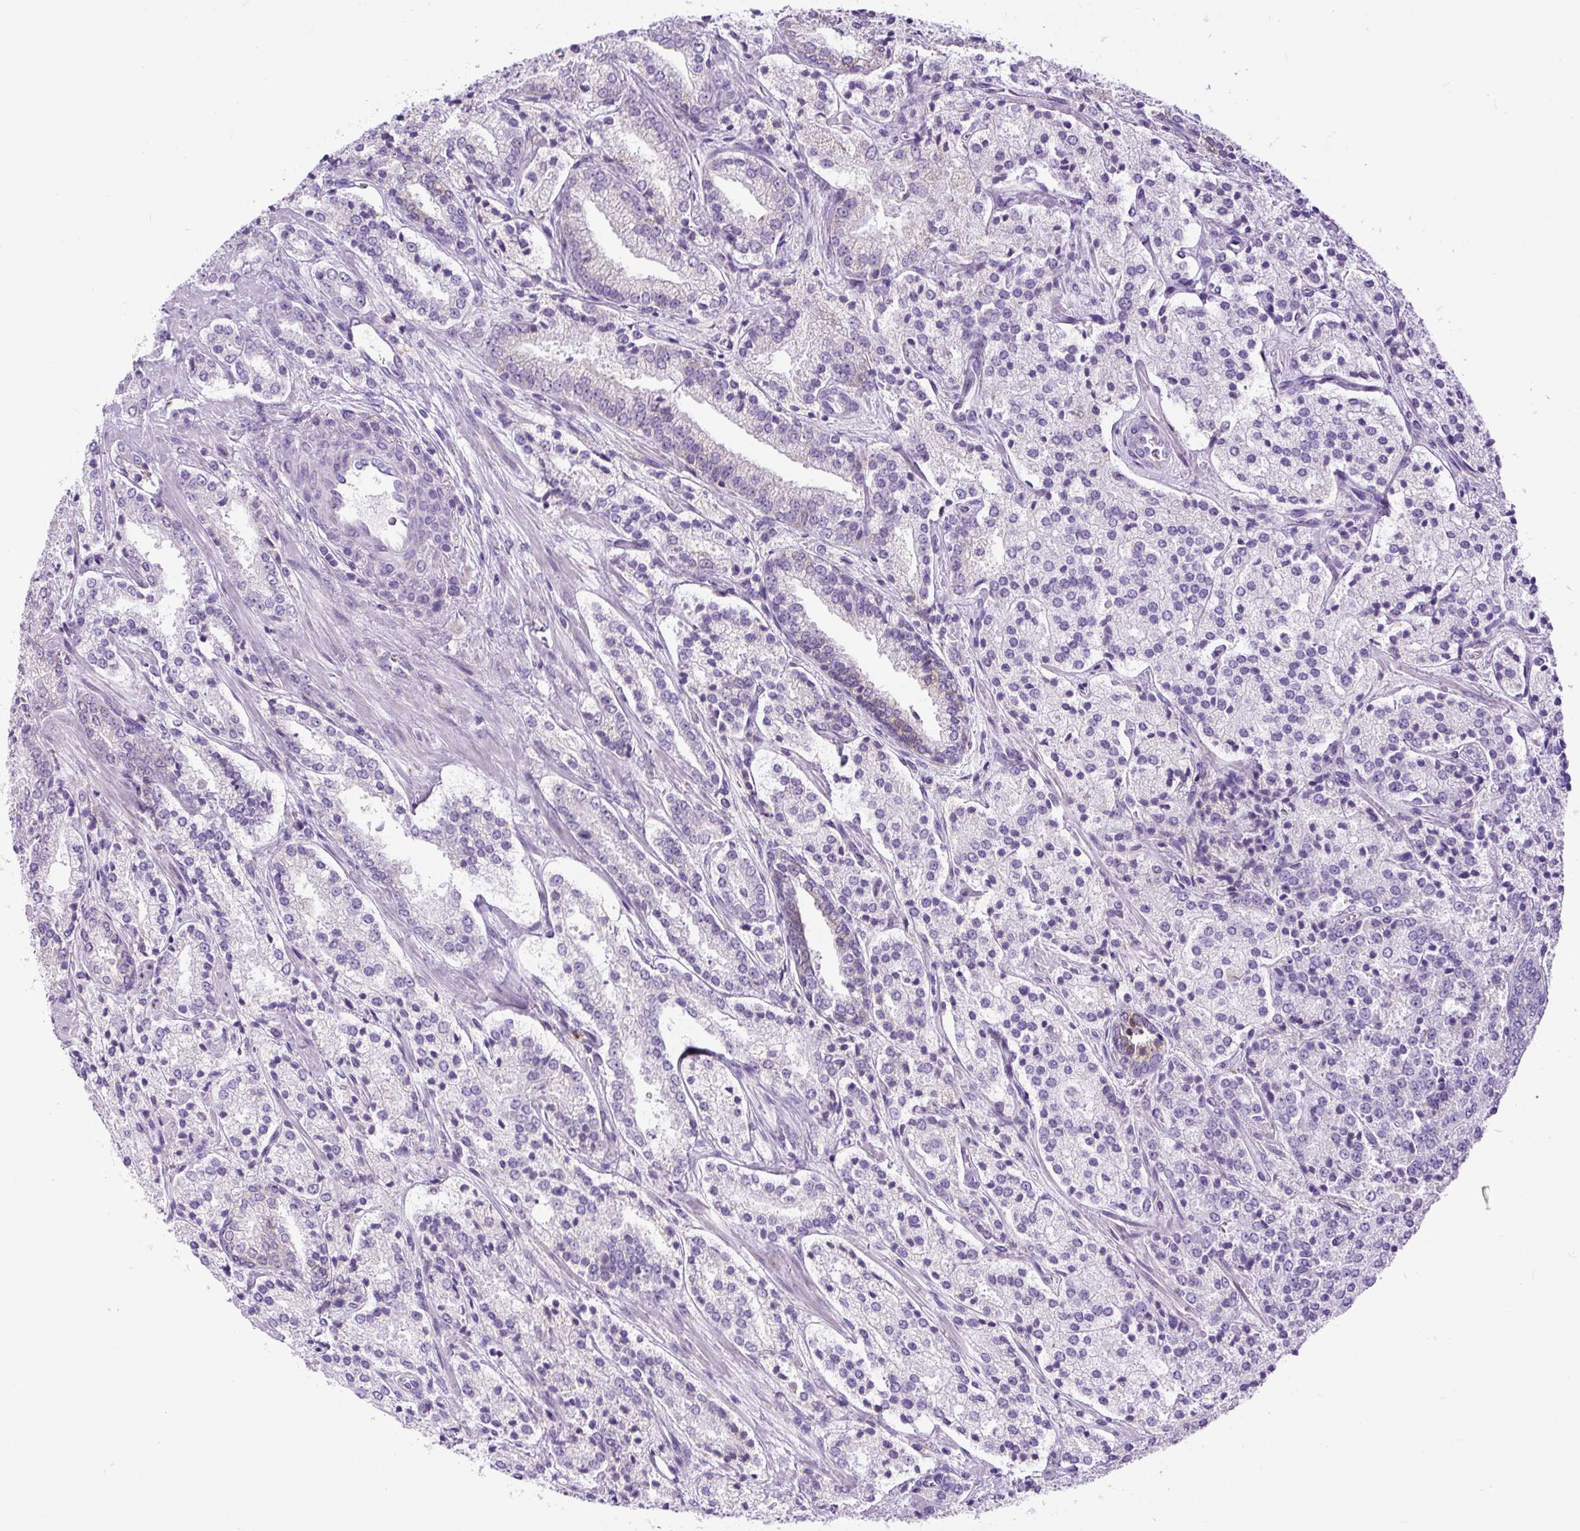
{"staining": {"intensity": "negative", "quantity": "none", "location": "none"}, "tissue": "prostate cancer", "cell_type": "Tumor cells", "image_type": "cancer", "snomed": [{"axis": "morphology", "description": "Adenocarcinoma, High grade"}, {"axis": "topography", "description": "Prostate"}], "caption": "High-grade adenocarcinoma (prostate) was stained to show a protein in brown. There is no significant positivity in tumor cells.", "gene": "DDOST", "patient": {"sex": "male", "age": 63}}